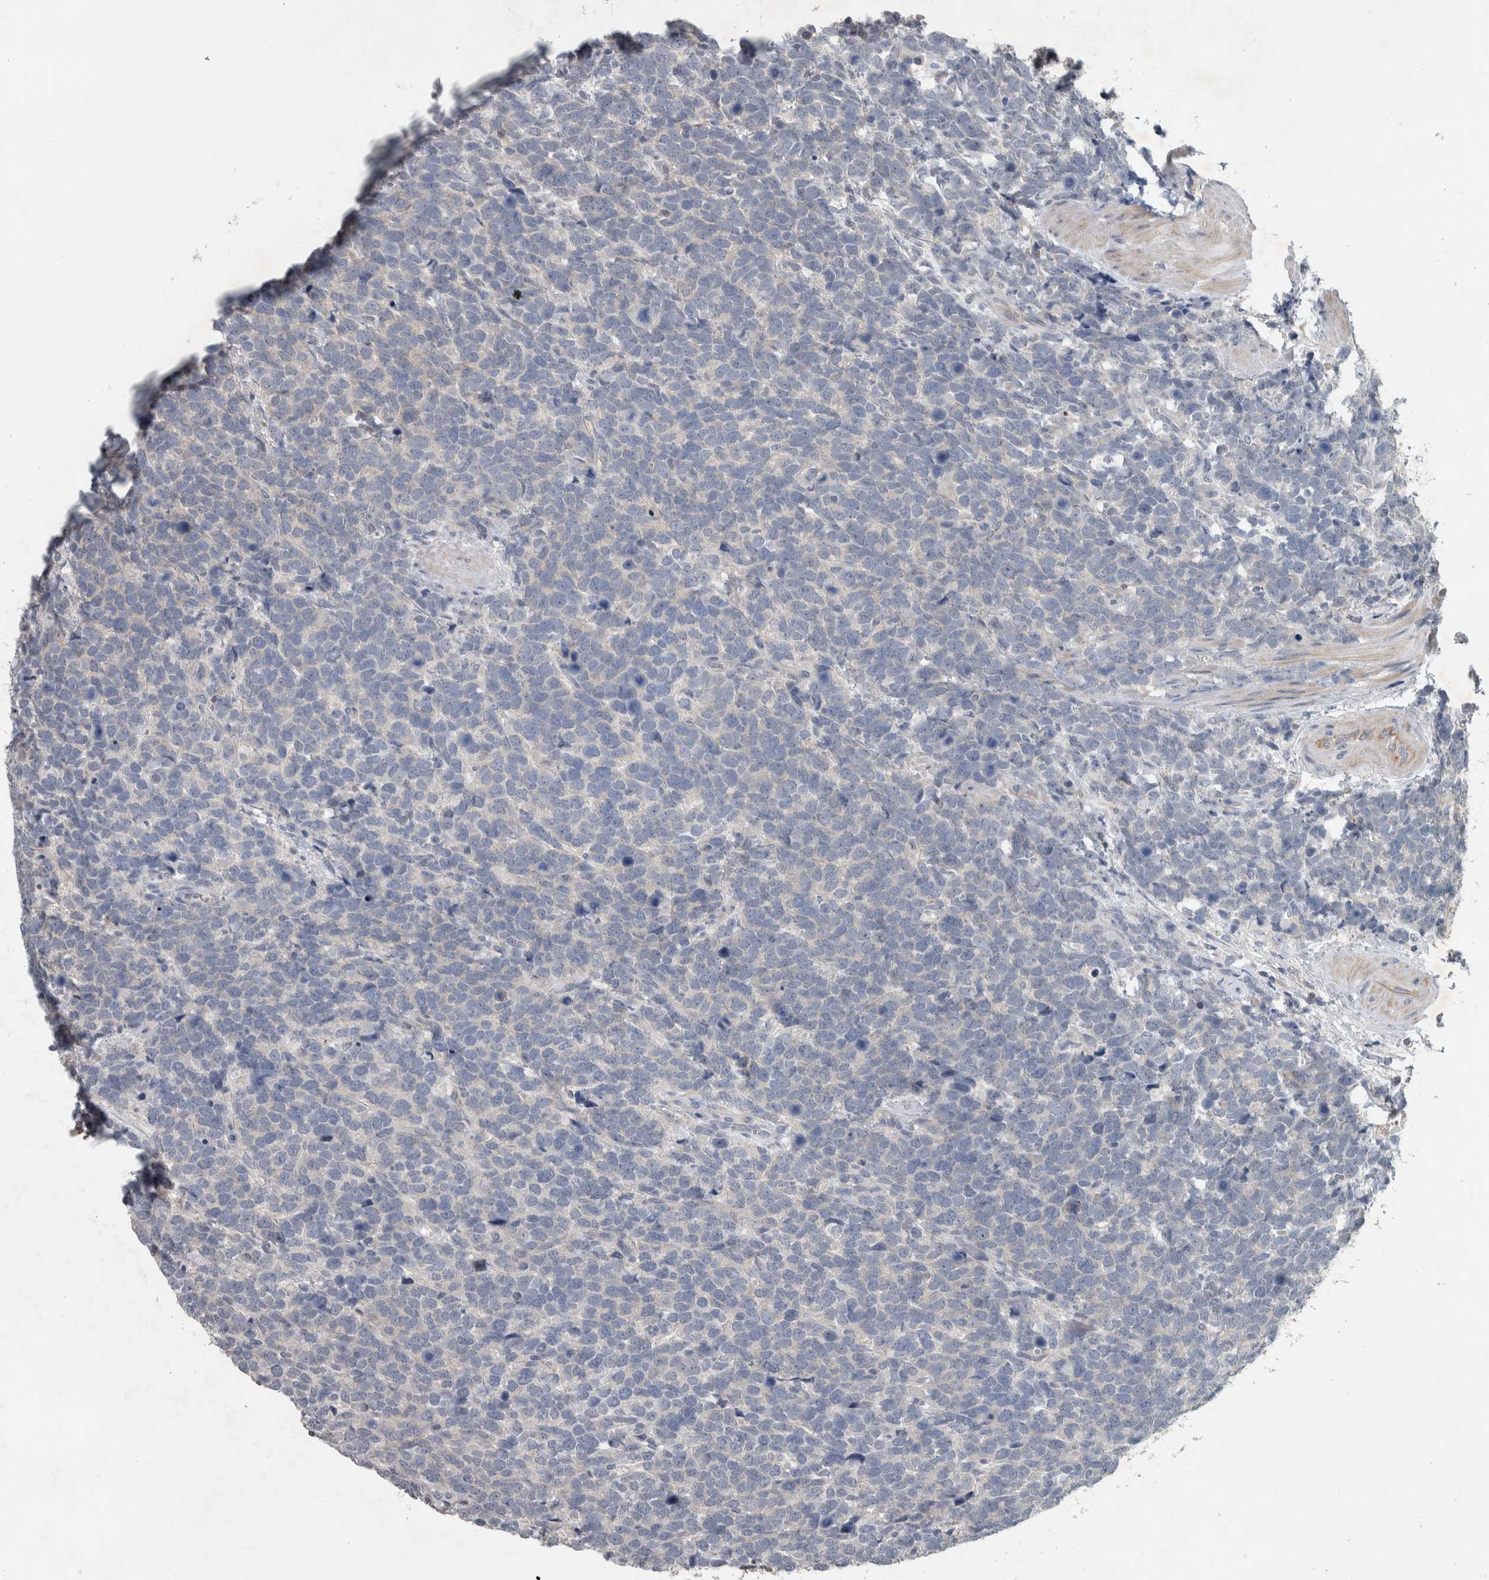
{"staining": {"intensity": "negative", "quantity": "none", "location": "none"}, "tissue": "urothelial cancer", "cell_type": "Tumor cells", "image_type": "cancer", "snomed": [{"axis": "morphology", "description": "Urothelial carcinoma, High grade"}, {"axis": "topography", "description": "Urinary bladder"}], "caption": "IHC photomicrograph of neoplastic tissue: urothelial cancer stained with DAB demonstrates no significant protein expression in tumor cells. (DAB immunohistochemistry (IHC) with hematoxylin counter stain).", "gene": "NT5C2", "patient": {"sex": "female", "age": 82}}